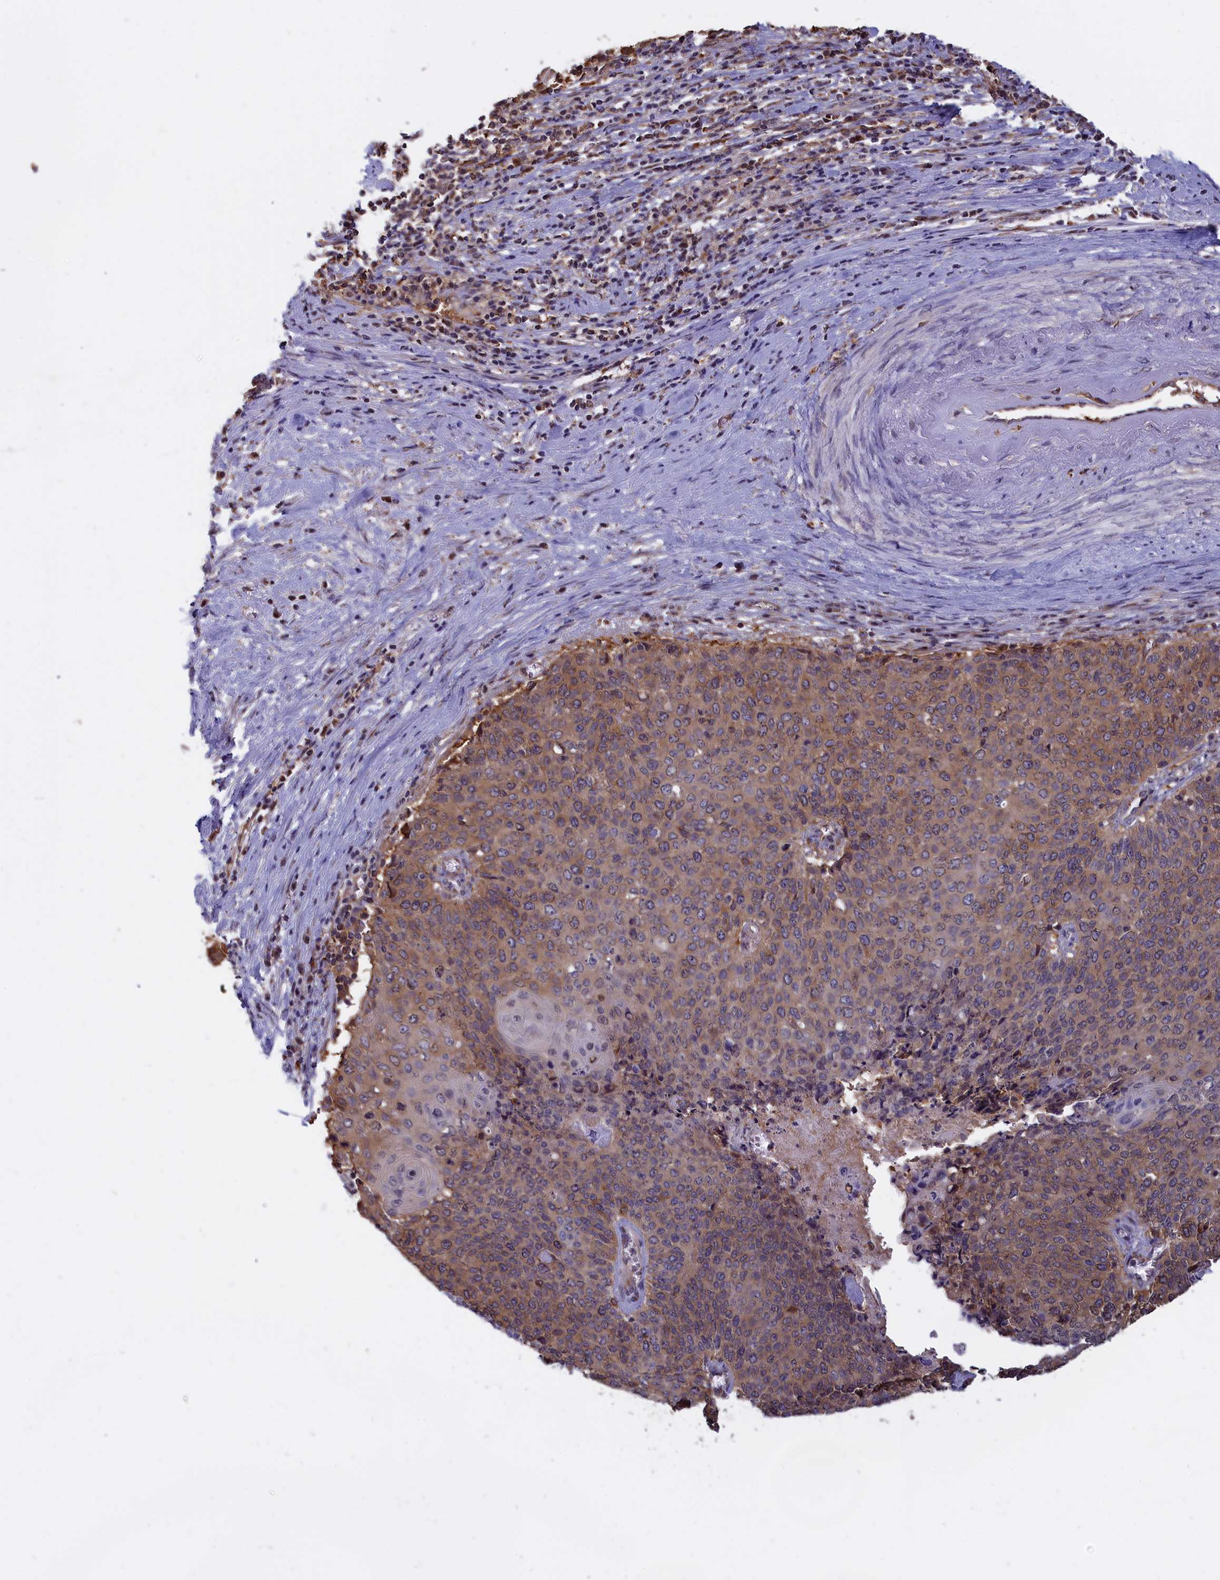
{"staining": {"intensity": "weak", "quantity": ">75%", "location": "cytoplasmic/membranous"}, "tissue": "cervical cancer", "cell_type": "Tumor cells", "image_type": "cancer", "snomed": [{"axis": "morphology", "description": "Squamous cell carcinoma, NOS"}, {"axis": "topography", "description": "Cervix"}], "caption": "The micrograph shows immunohistochemical staining of squamous cell carcinoma (cervical). There is weak cytoplasmic/membranous expression is present in approximately >75% of tumor cells. (DAB IHC with brightfield microscopy, high magnification).", "gene": "ABCC8", "patient": {"sex": "female", "age": 39}}